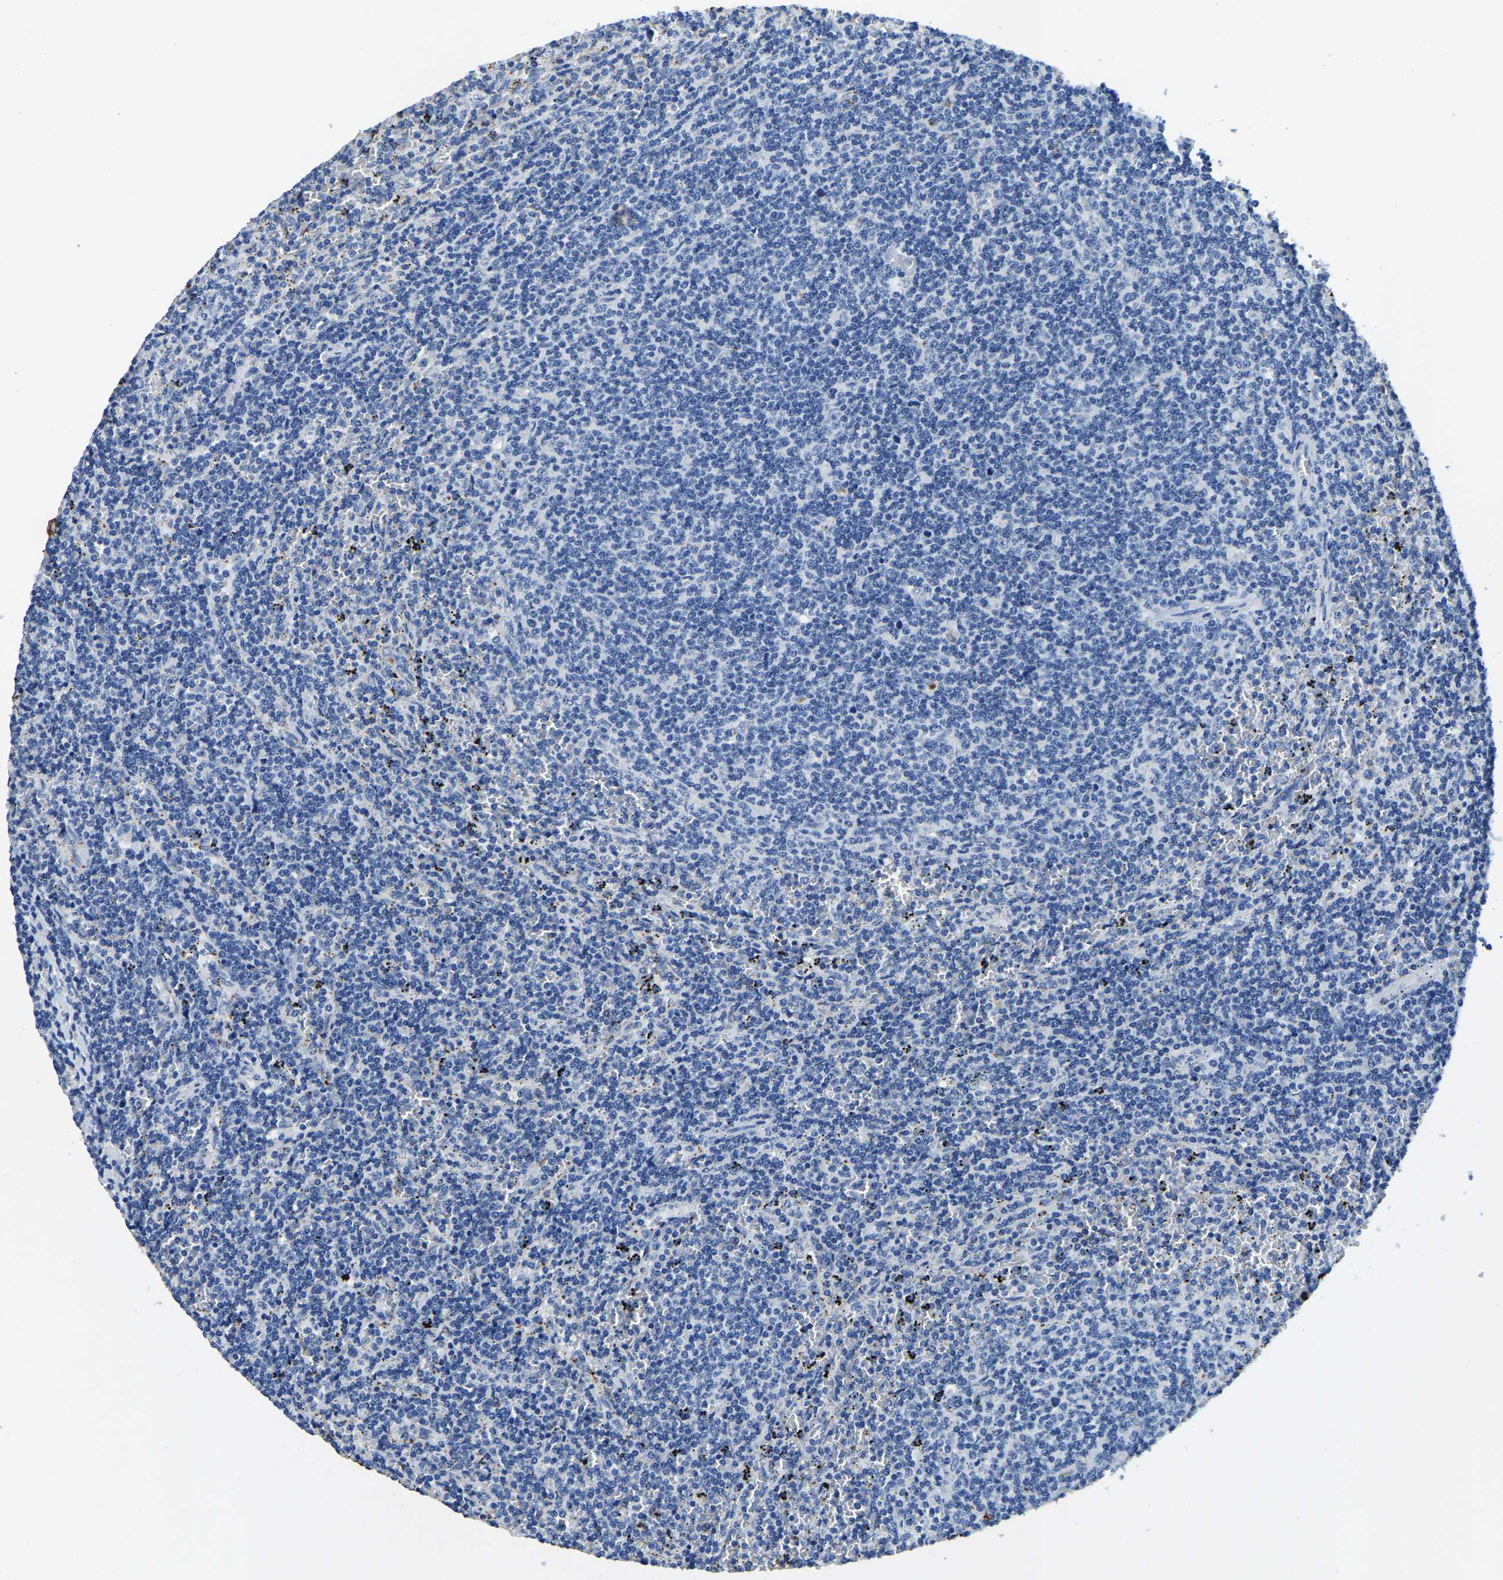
{"staining": {"intensity": "negative", "quantity": "none", "location": "none"}, "tissue": "lymphoma", "cell_type": "Tumor cells", "image_type": "cancer", "snomed": [{"axis": "morphology", "description": "Malignant lymphoma, non-Hodgkin's type, Low grade"}, {"axis": "topography", "description": "Spleen"}], "caption": "Tumor cells are negative for protein expression in human malignant lymphoma, non-Hodgkin's type (low-grade).", "gene": "UBN2", "patient": {"sex": "female", "age": 50}}